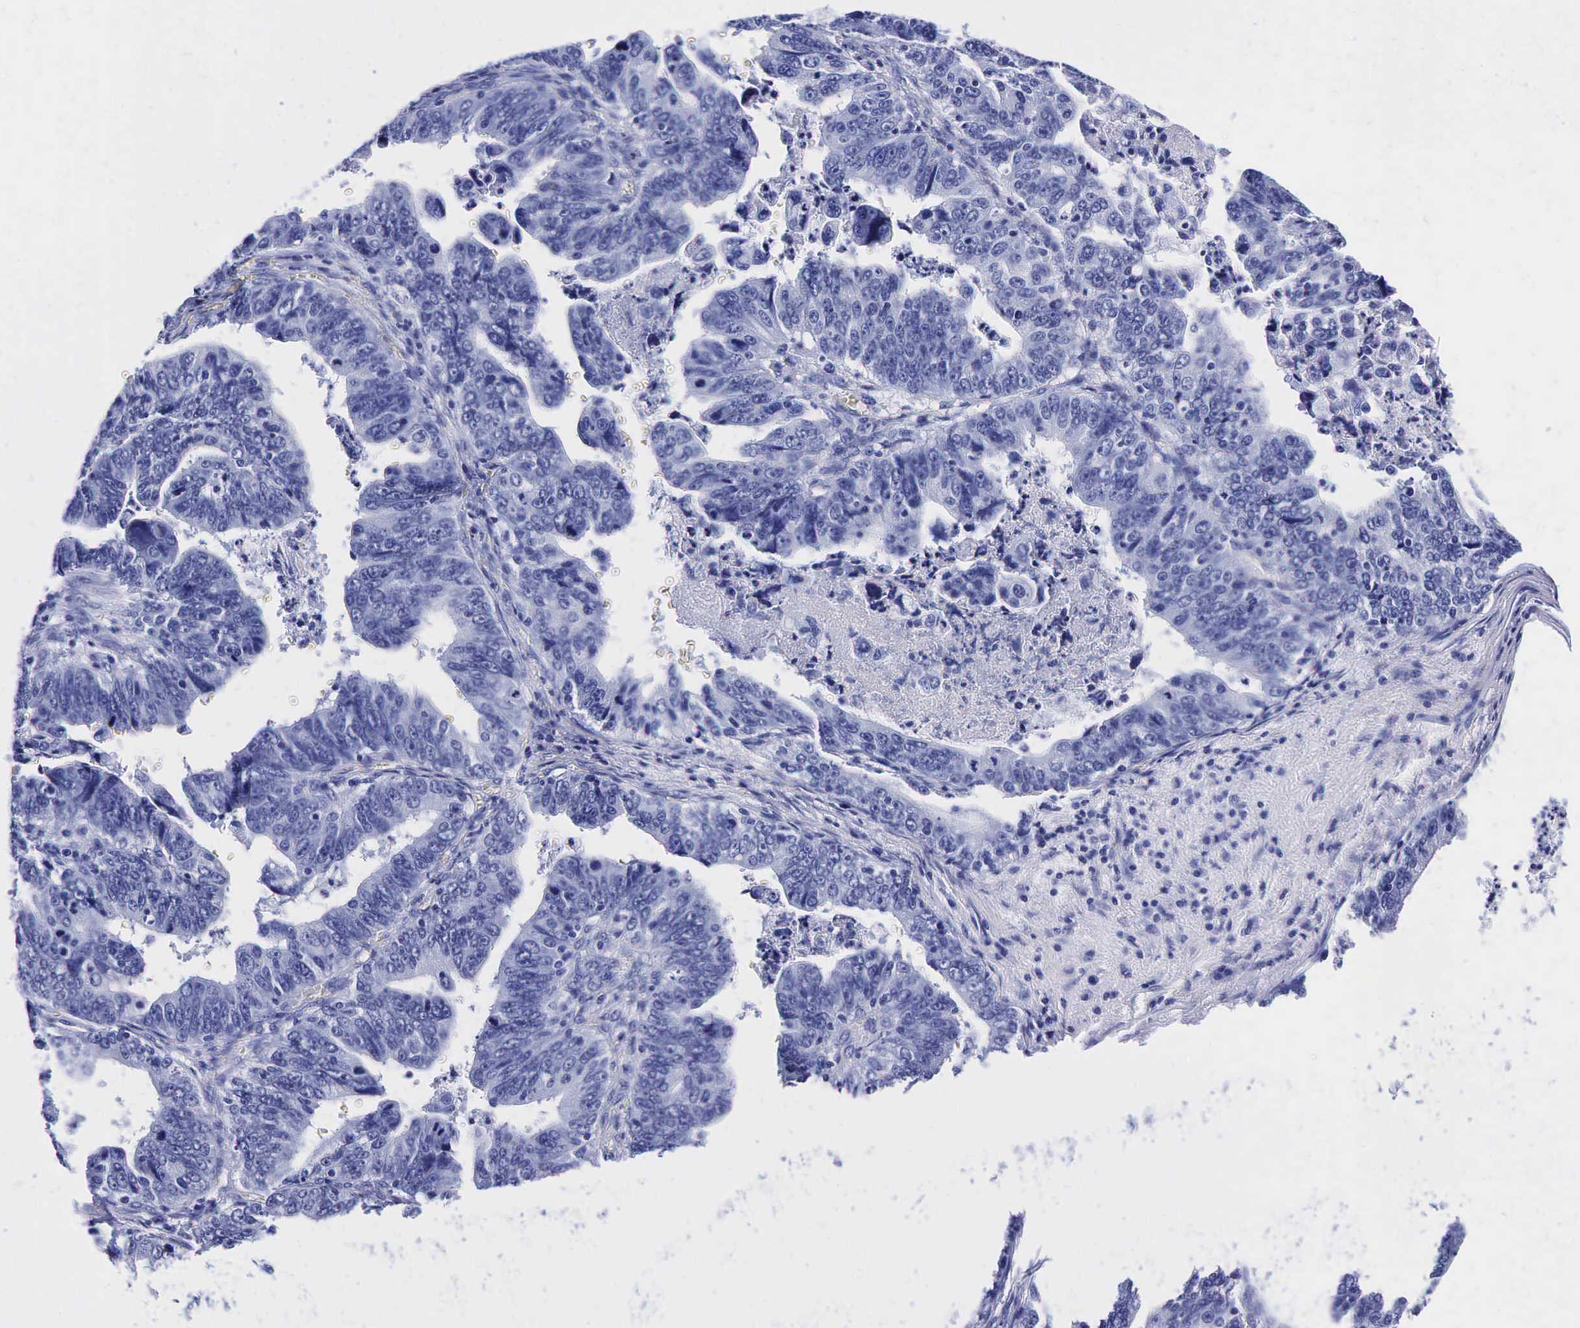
{"staining": {"intensity": "negative", "quantity": "none", "location": "none"}, "tissue": "stomach cancer", "cell_type": "Tumor cells", "image_type": "cancer", "snomed": [{"axis": "morphology", "description": "Adenocarcinoma, NOS"}, {"axis": "topography", "description": "Stomach, upper"}], "caption": "A high-resolution histopathology image shows immunohistochemistry staining of stomach adenocarcinoma, which demonstrates no significant expression in tumor cells. (Immunohistochemistry, brightfield microscopy, high magnification).", "gene": "TG", "patient": {"sex": "female", "age": 50}}